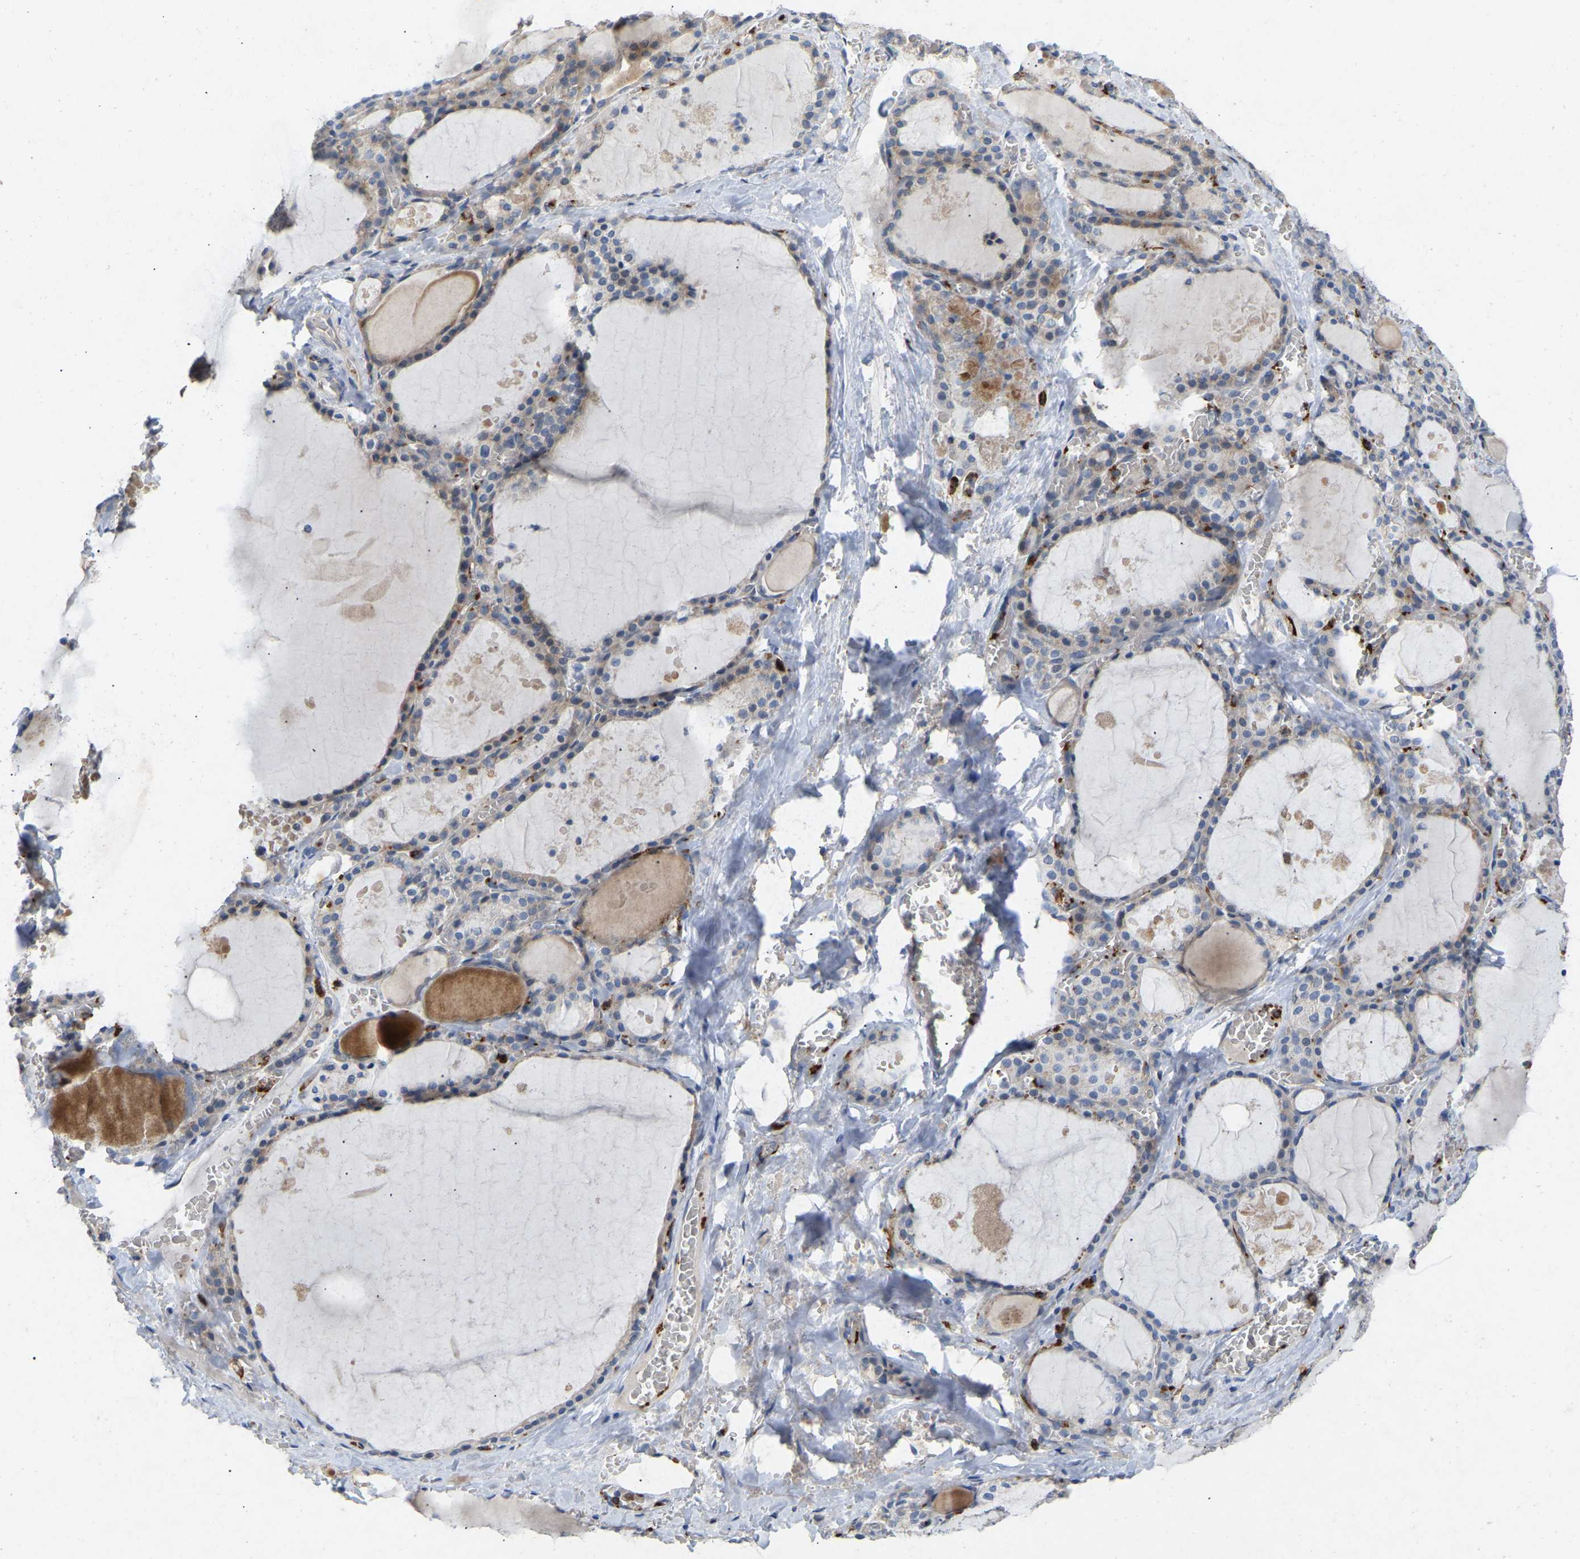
{"staining": {"intensity": "weak", "quantity": "25%-75%", "location": "cytoplasmic/membranous"}, "tissue": "thyroid gland", "cell_type": "Glandular cells", "image_type": "normal", "snomed": [{"axis": "morphology", "description": "Normal tissue, NOS"}, {"axis": "topography", "description": "Thyroid gland"}], "caption": "Immunohistochemical staining of unremarkable human thyroid gland reveals weak cytoplasmic/membranous protein expression in about 25%-75% of glandular cells. Ihc stains the protein in brown and the nuclei are stained blue.", "gene": "RHEB", "patient": {"sex": "male", "age": 56}}